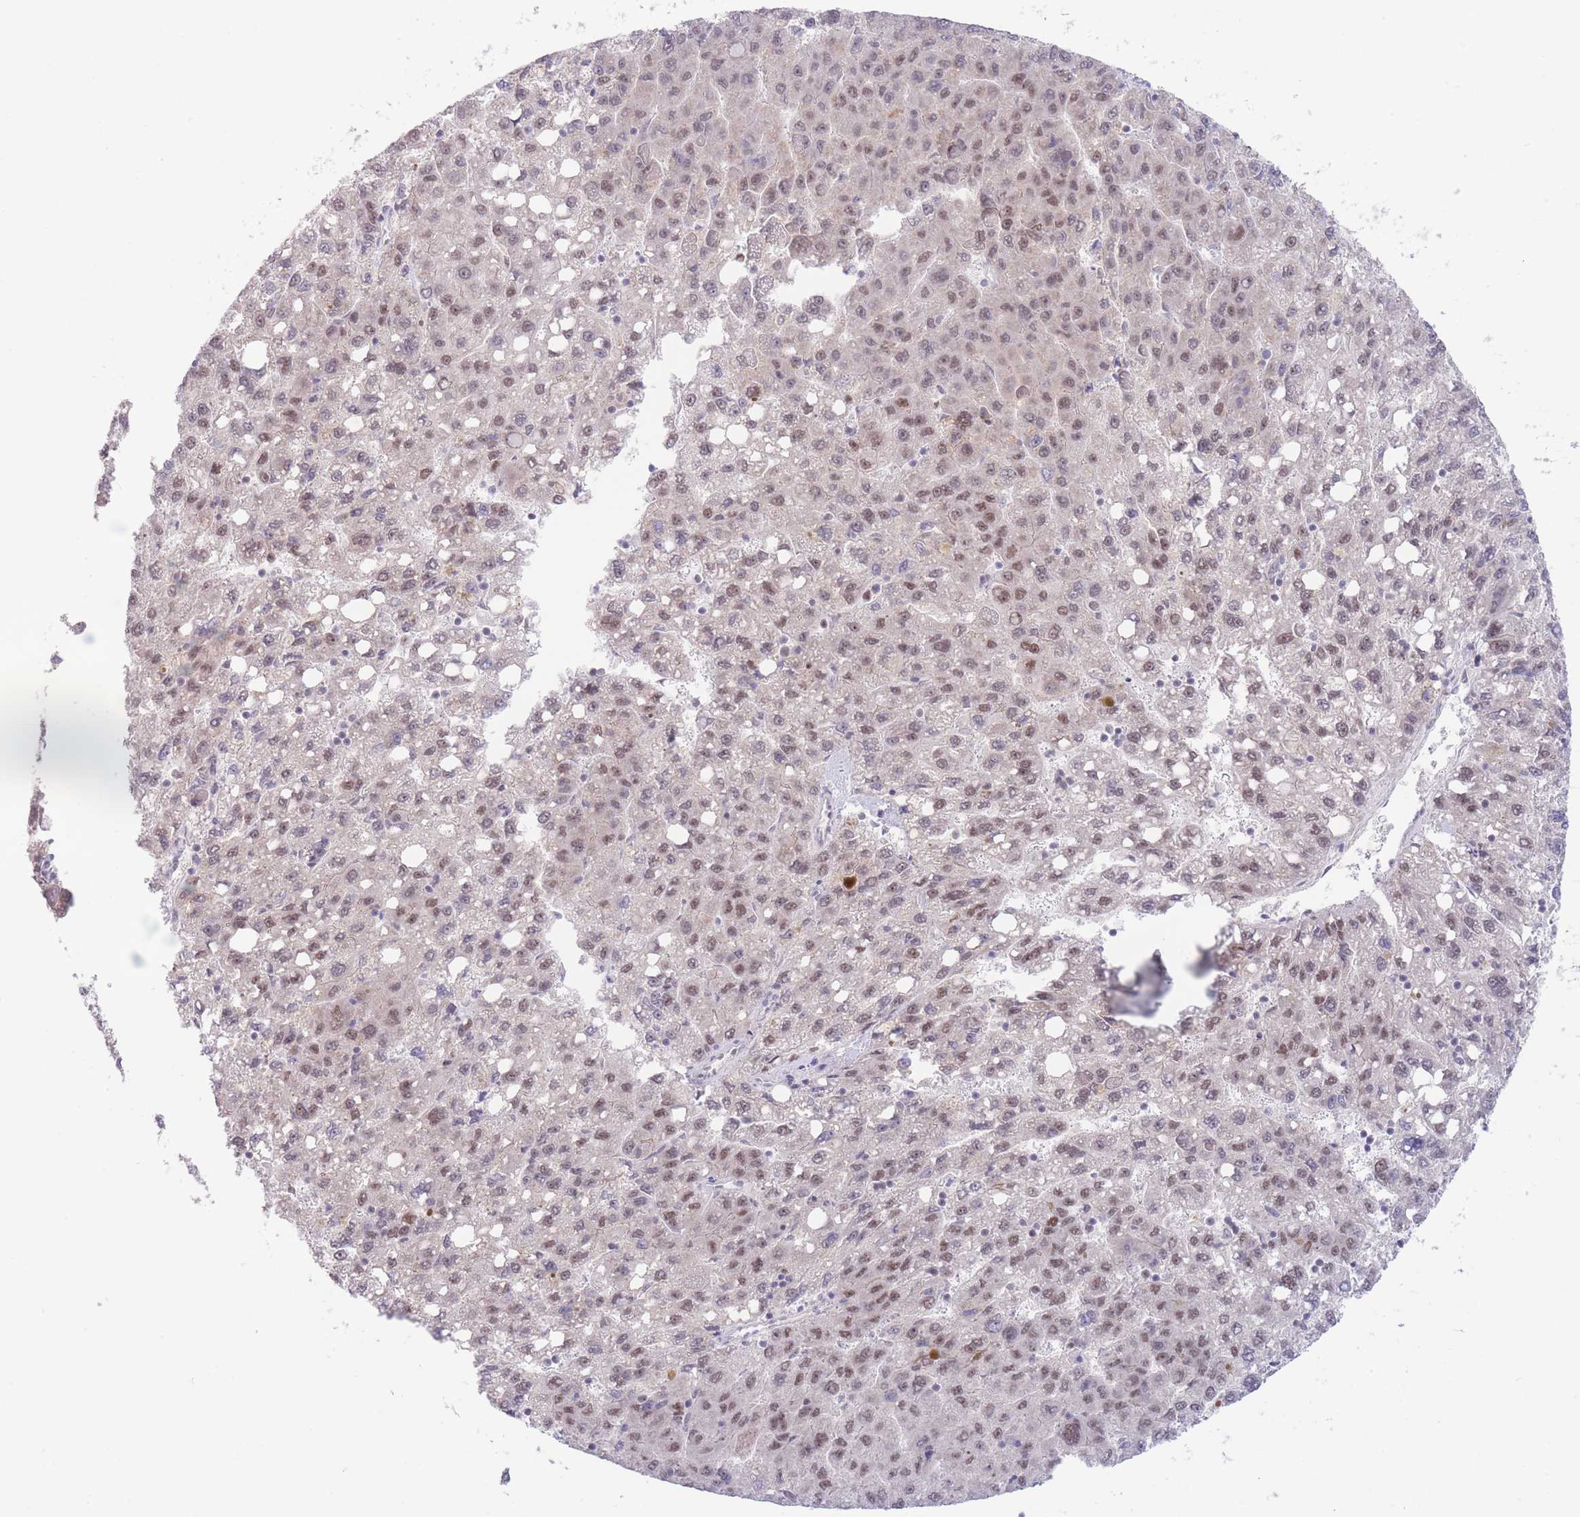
{"staining": {"intensity": "moderate", "quantity": ">75%", "location": "nuclear"}, "tissue": "liver cancer", "cell_type": "Tumor cells", "image_type": "cancer", "snomed": [{"axis": "morphology", "description": "Carcinoma, Hepatocellular, NOS"}, {"axis": "topography", "description": "Liver"}], "caption": "This histopathology image exhibits immunohistochemistry staining of liver hepatocellular carcinoma, with medium moderate nuclear positivity in about >75% of tumor cells.", "gene": "SMAD9", "patient": {"sex": "female", "age": 82}}